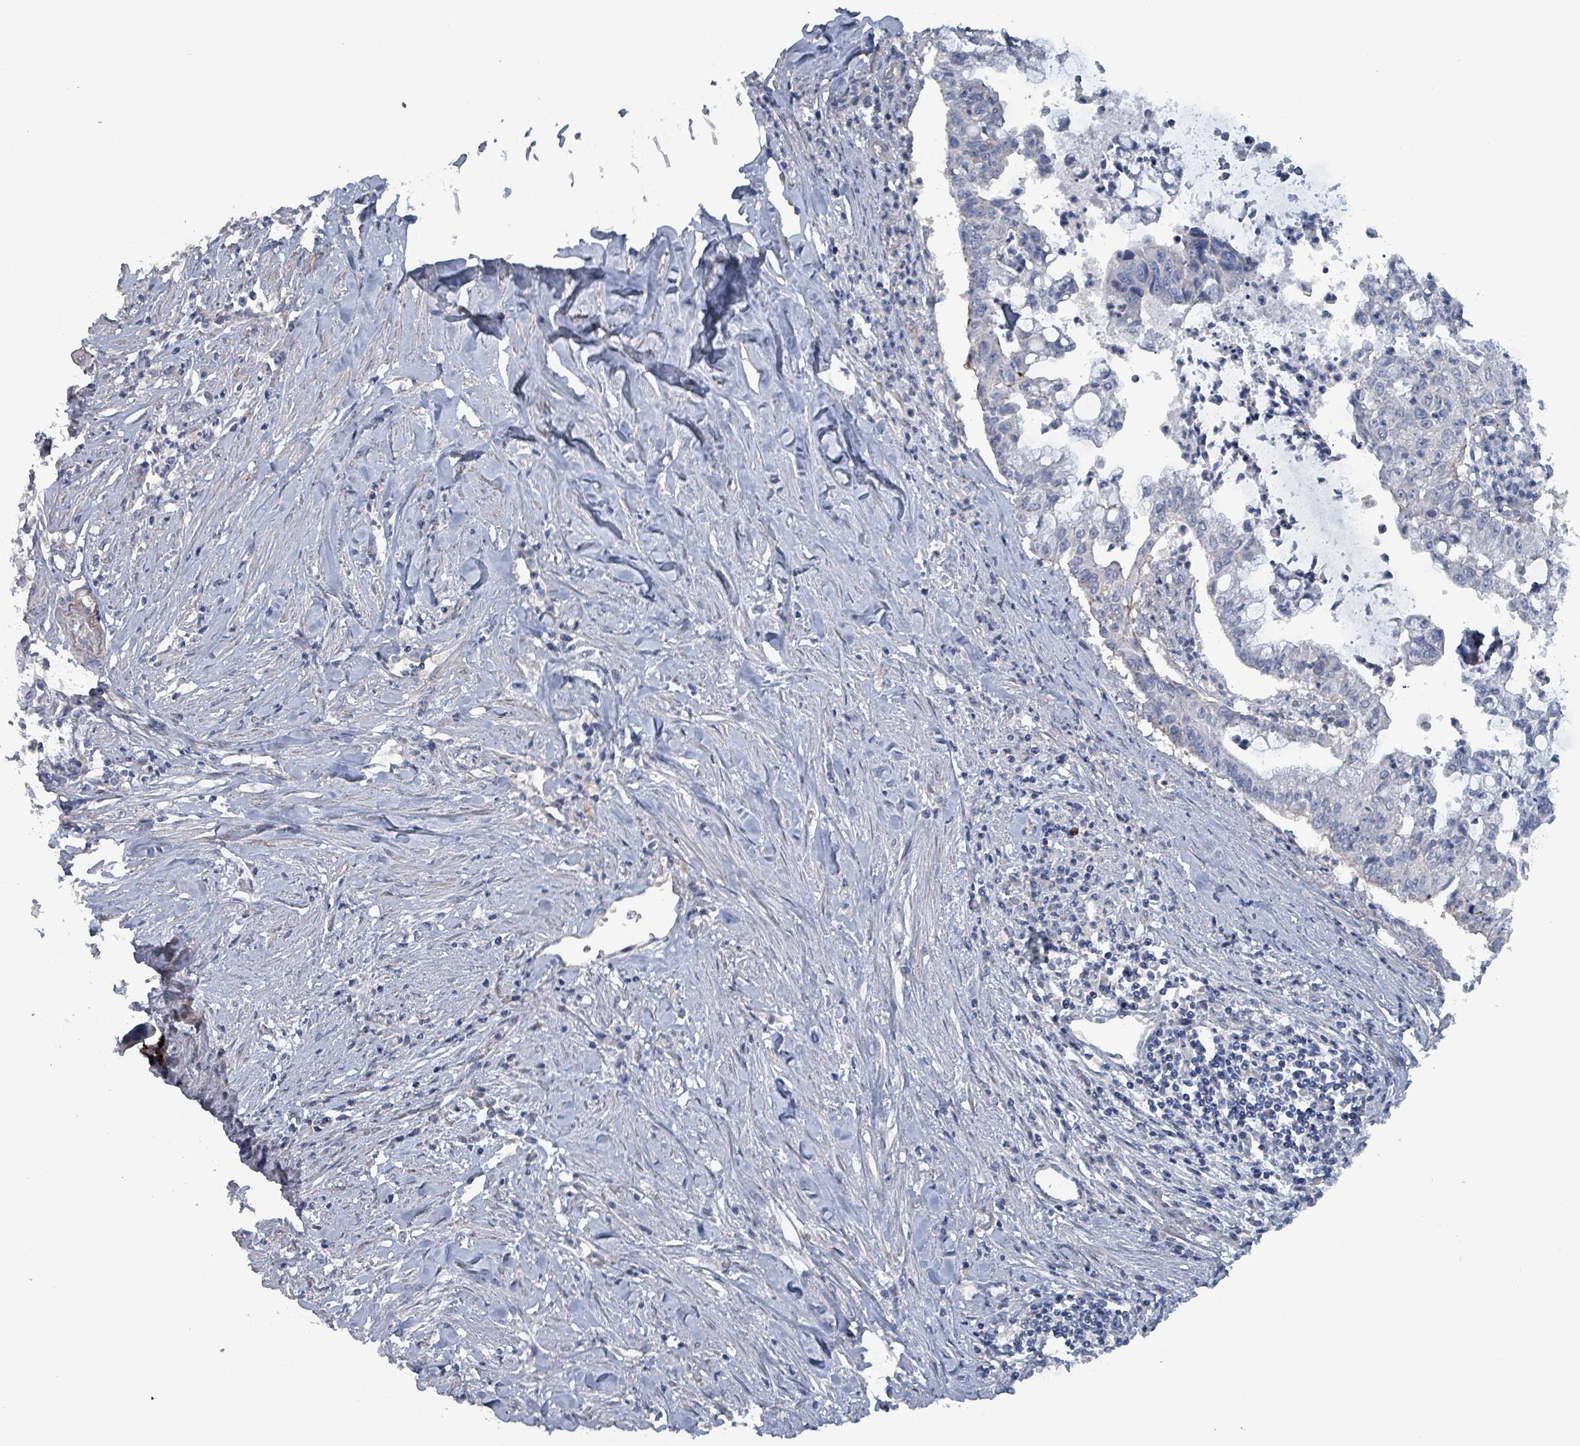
{"staining": {"intensity": "negative", "quantity": "none", "location": "none"}, "tissue": "pancreatic cancer", "cell_type": "Tumor cells", "image_type": "cancer", "snomed": [{"axis": "morphology", "description": "Adenocarcinoma, NOS"}, {"axis": "topography", "description": "Pancreas"}], "caption": "This is a micrograph of IHC staining of pancreatic cancer (adenocarcinoma), which shows no positivity in tumor cells. (DAB (3,3'-diaminobenzidine) IHC visualized using brightfield microscopy, high magnification).", "gene": "TAAR5", "patient": {"sex": "male", "age": 73}}